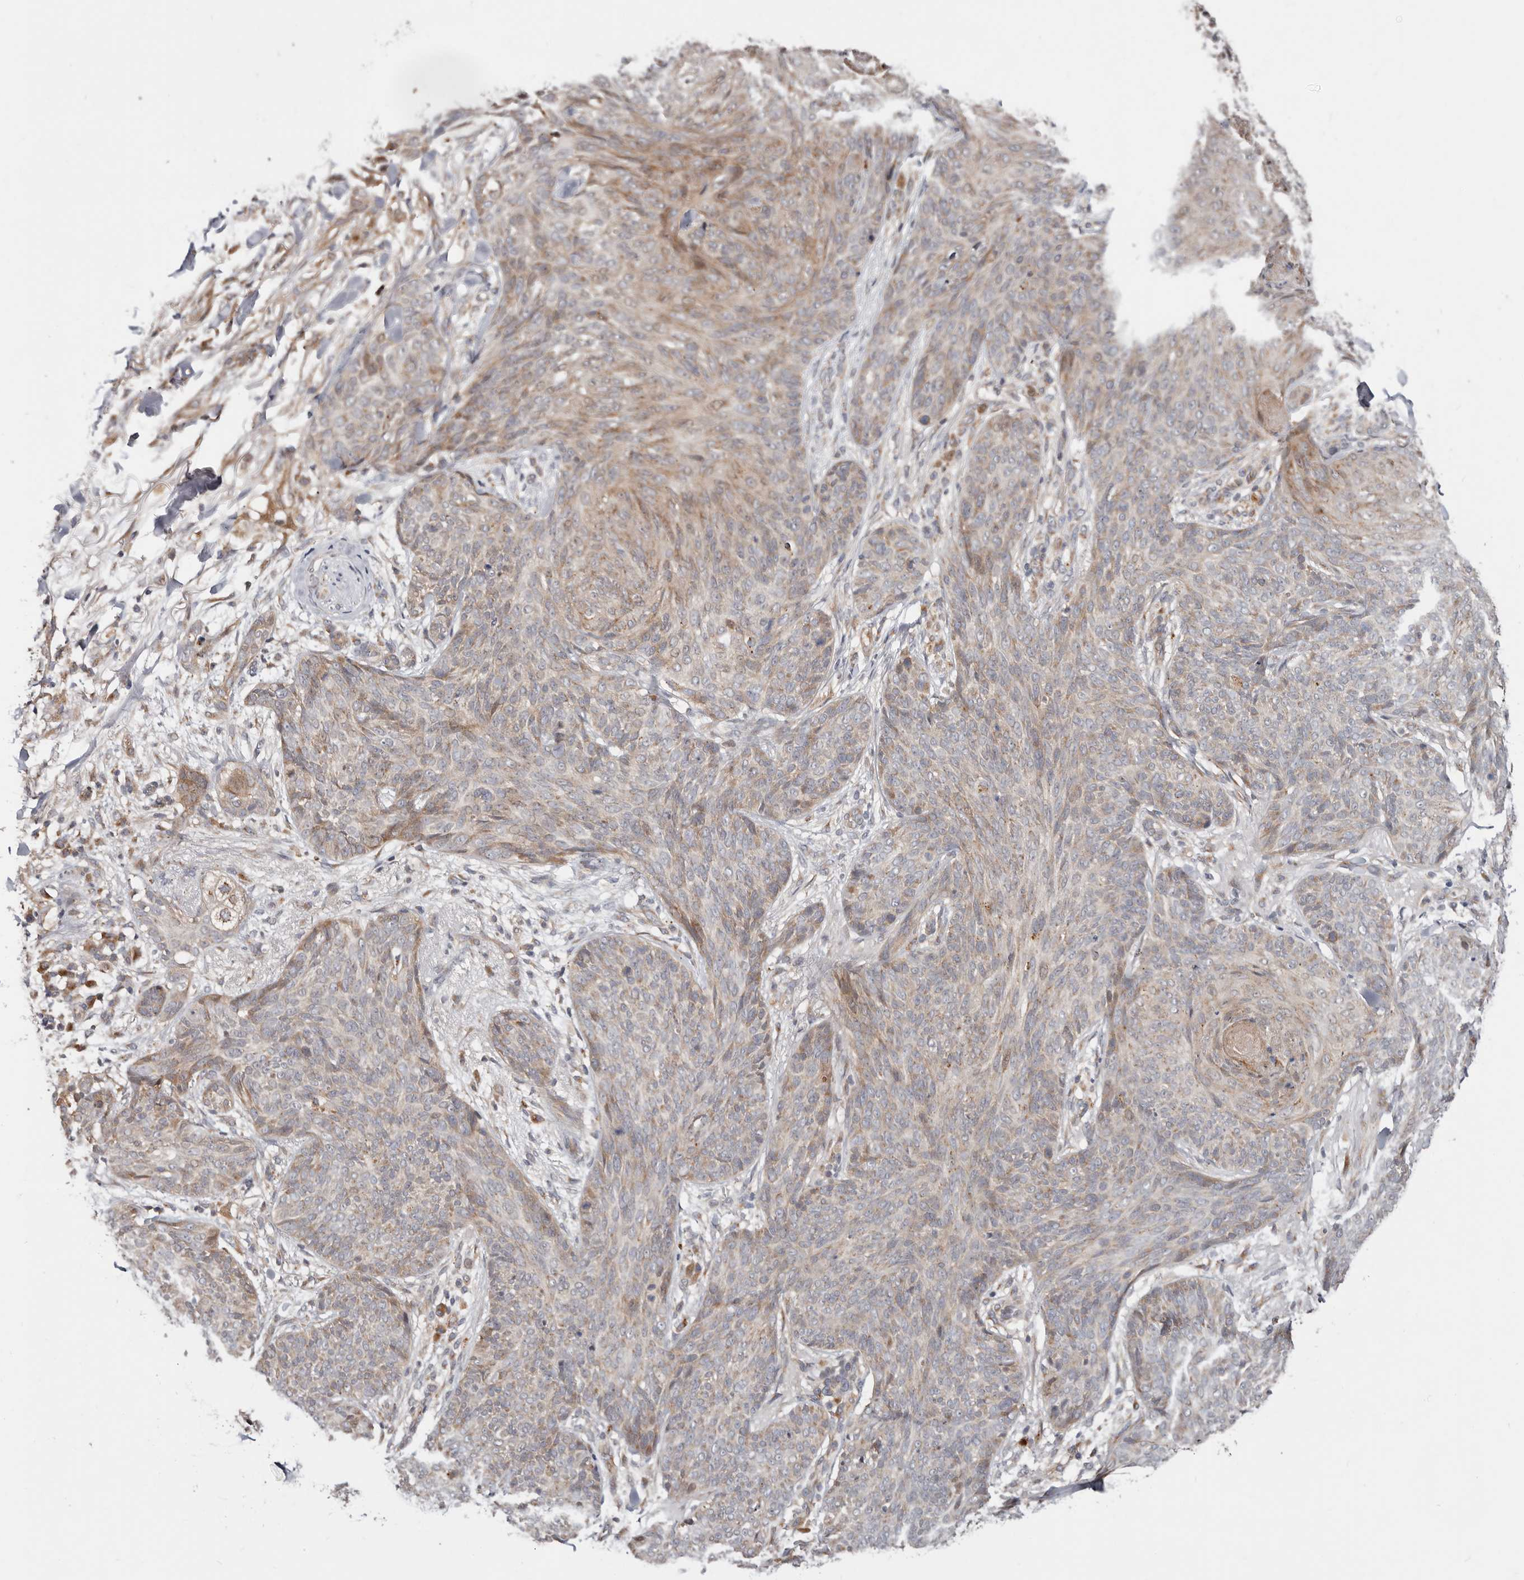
{"staining": {"intensity": "weak", "quantity": ">75%", "location": "cytoplasmic/membranous"}, "tissue": "skin cancer", "cell_type": "Tumor cells", "image_type": "cancer", "snomed": [{"axis": "morphology", "description": "Basal cell carcinoma"}, {"axis": "topography", "description": "Skin"}], "caption": "Basal cell carcinoma (skin) was stained to show a protein in brown. There is low levels of weak cytoplasmic/membranous staining in approximately >75% of tumor cells.", "gene": "USP33", "patient": {"sex": "male", "age": 85}}